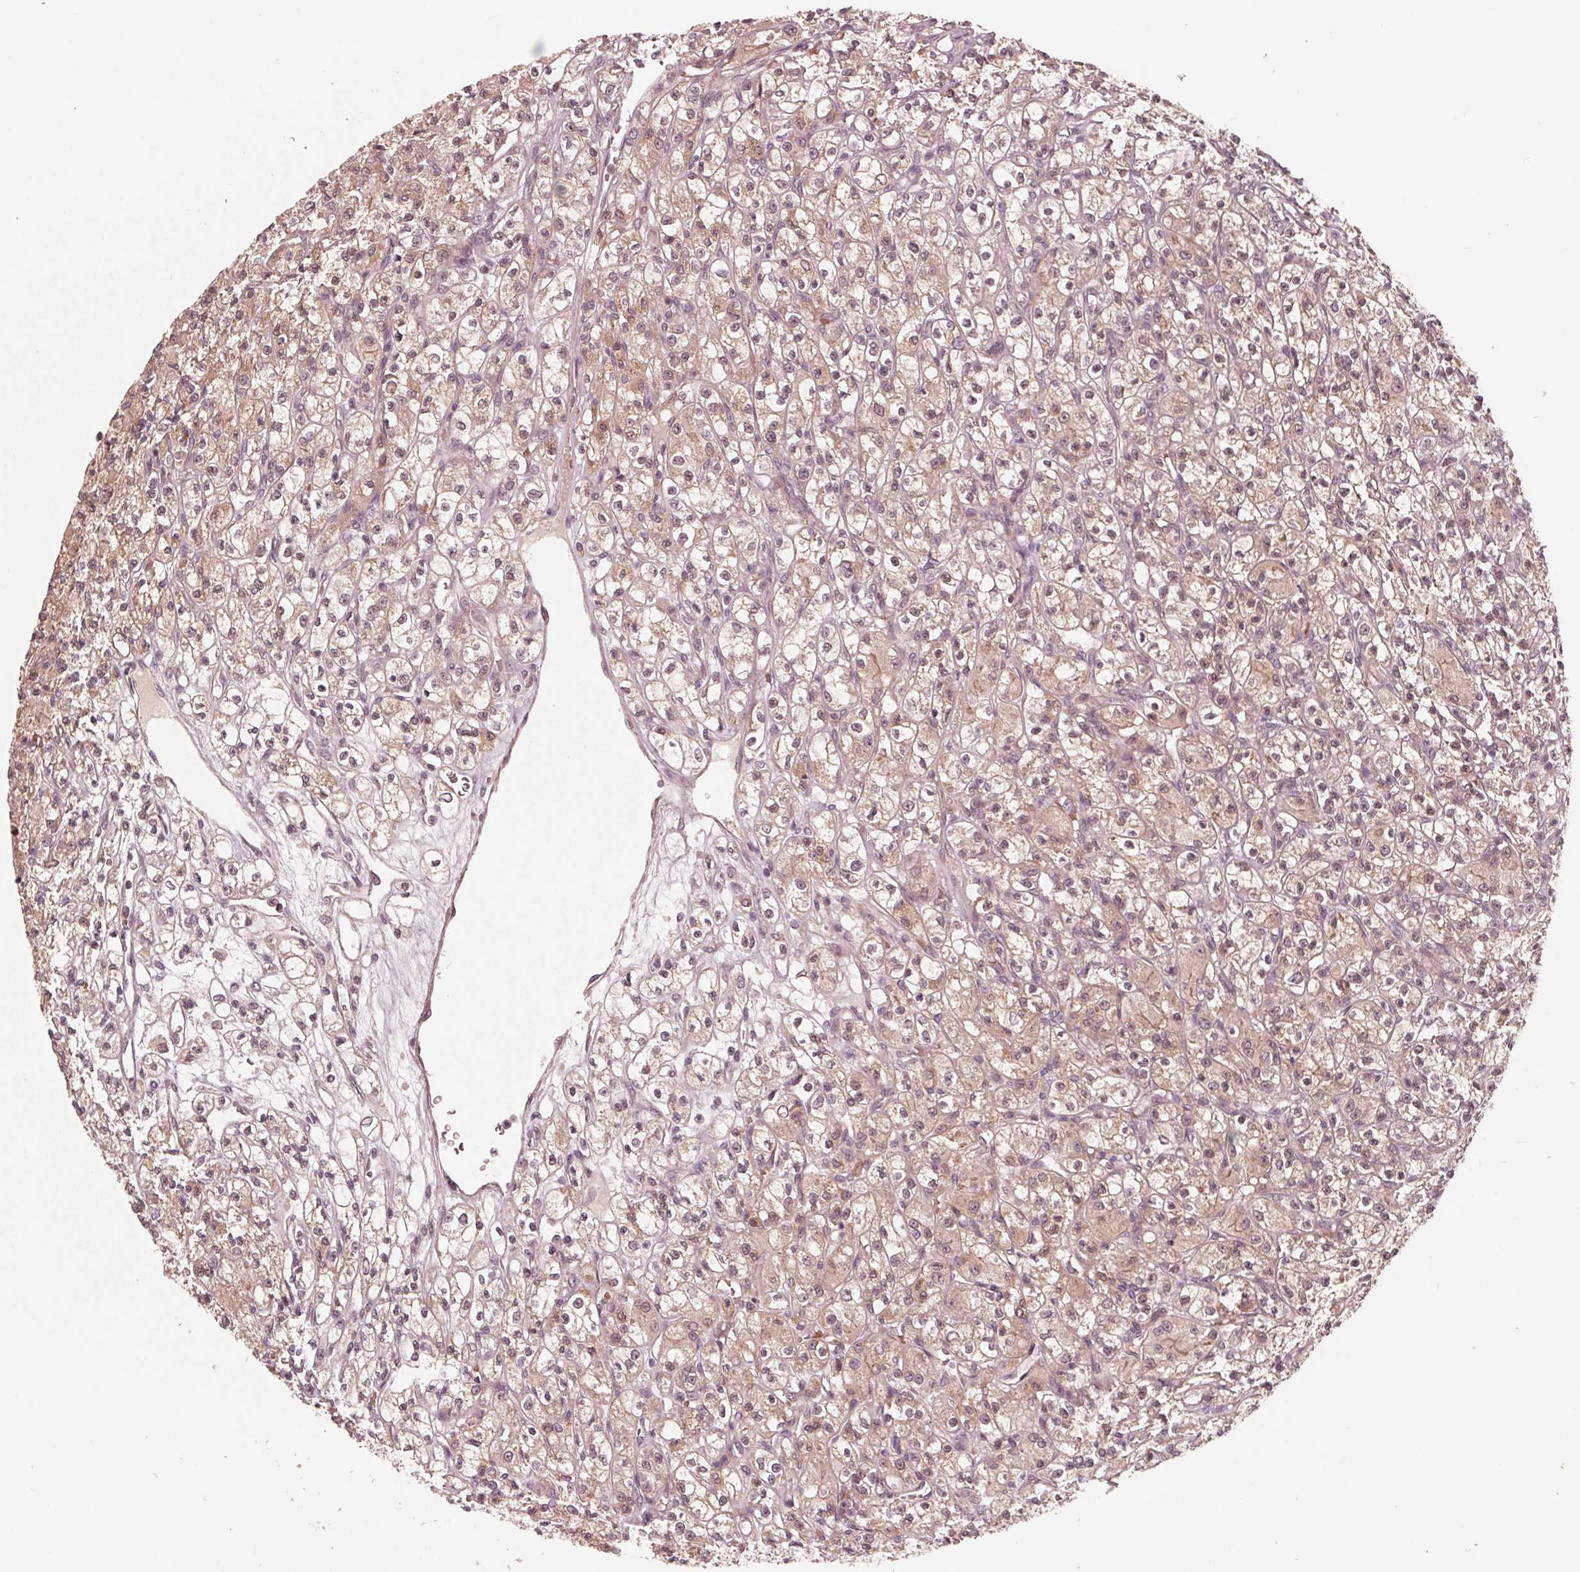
{"staining": {"intensity": "moderate", "quantity": "25%-75%", "location": "cytoplasmic/membranous"}, "tissue": "renal cancer", "cell_type": "Tumor cells", "image_type": "cancer", "snomed": [{"axis": "morphology", "description": "Adenocarcinoma, NOS"}, {"axis": "topography", "description": "Kidney"}], "caption": "About 25%-75% of tumor cells in human renal cancer display moderate cytoplasmic/membranous protein expression as visualized by brown immunohistochemical staining.", "gene": "UBALD1", "patient": {"sex": "female", "age": 70}}